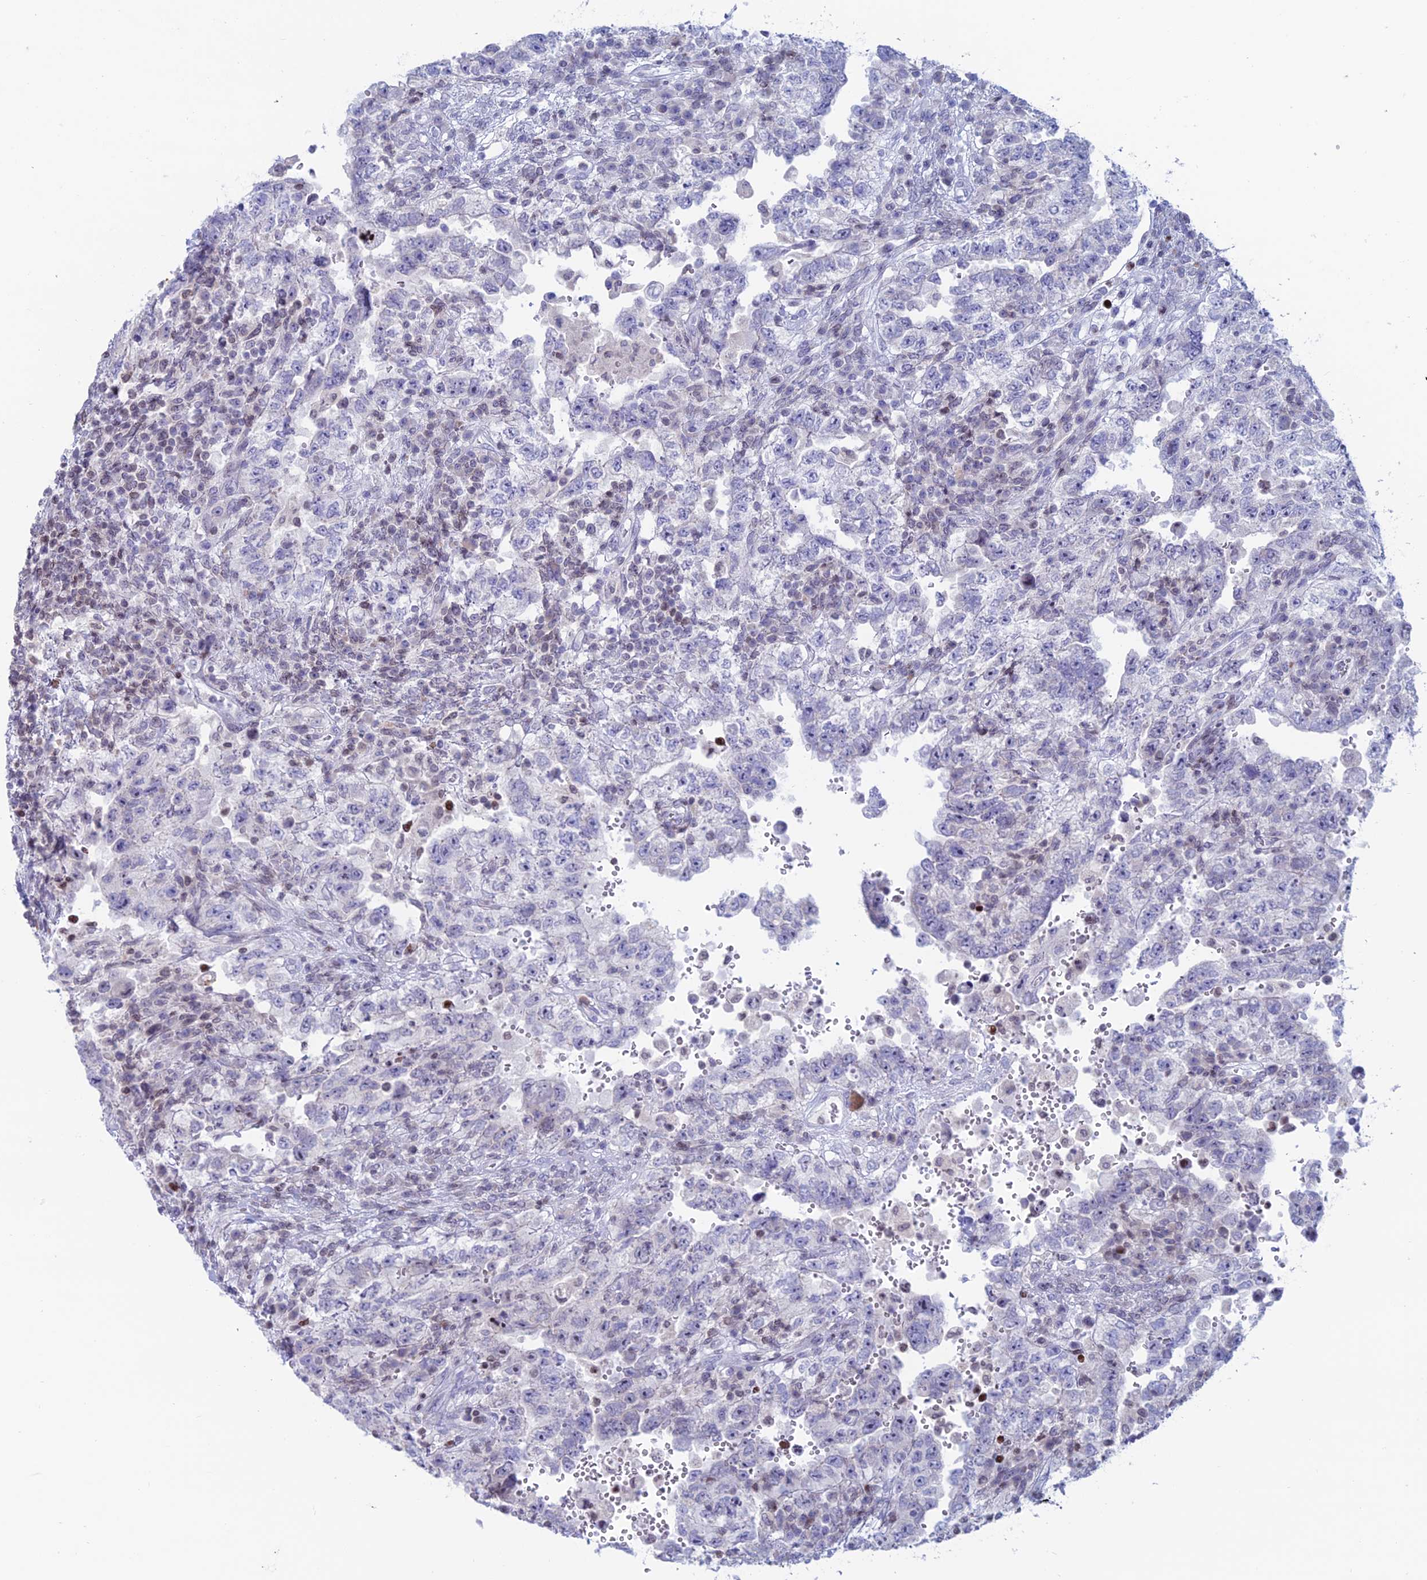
{"staining": {"intensity": "negative", "quantity": "none", "location": "none"}, "tissue": "testis cancer", "cell_type": "Tumor cells", "image_type": "cancer", "snomed": [{"axis": "morphology", "description": "Carcinoma, Embryonal, NOS"}, {"axis": "topography", "description": "Testis"}], "caption": "There is no significant expression in tumor cells of testis cancer.", "gene": "CERS6", "patient": {"sex": "male", "age": 26}}